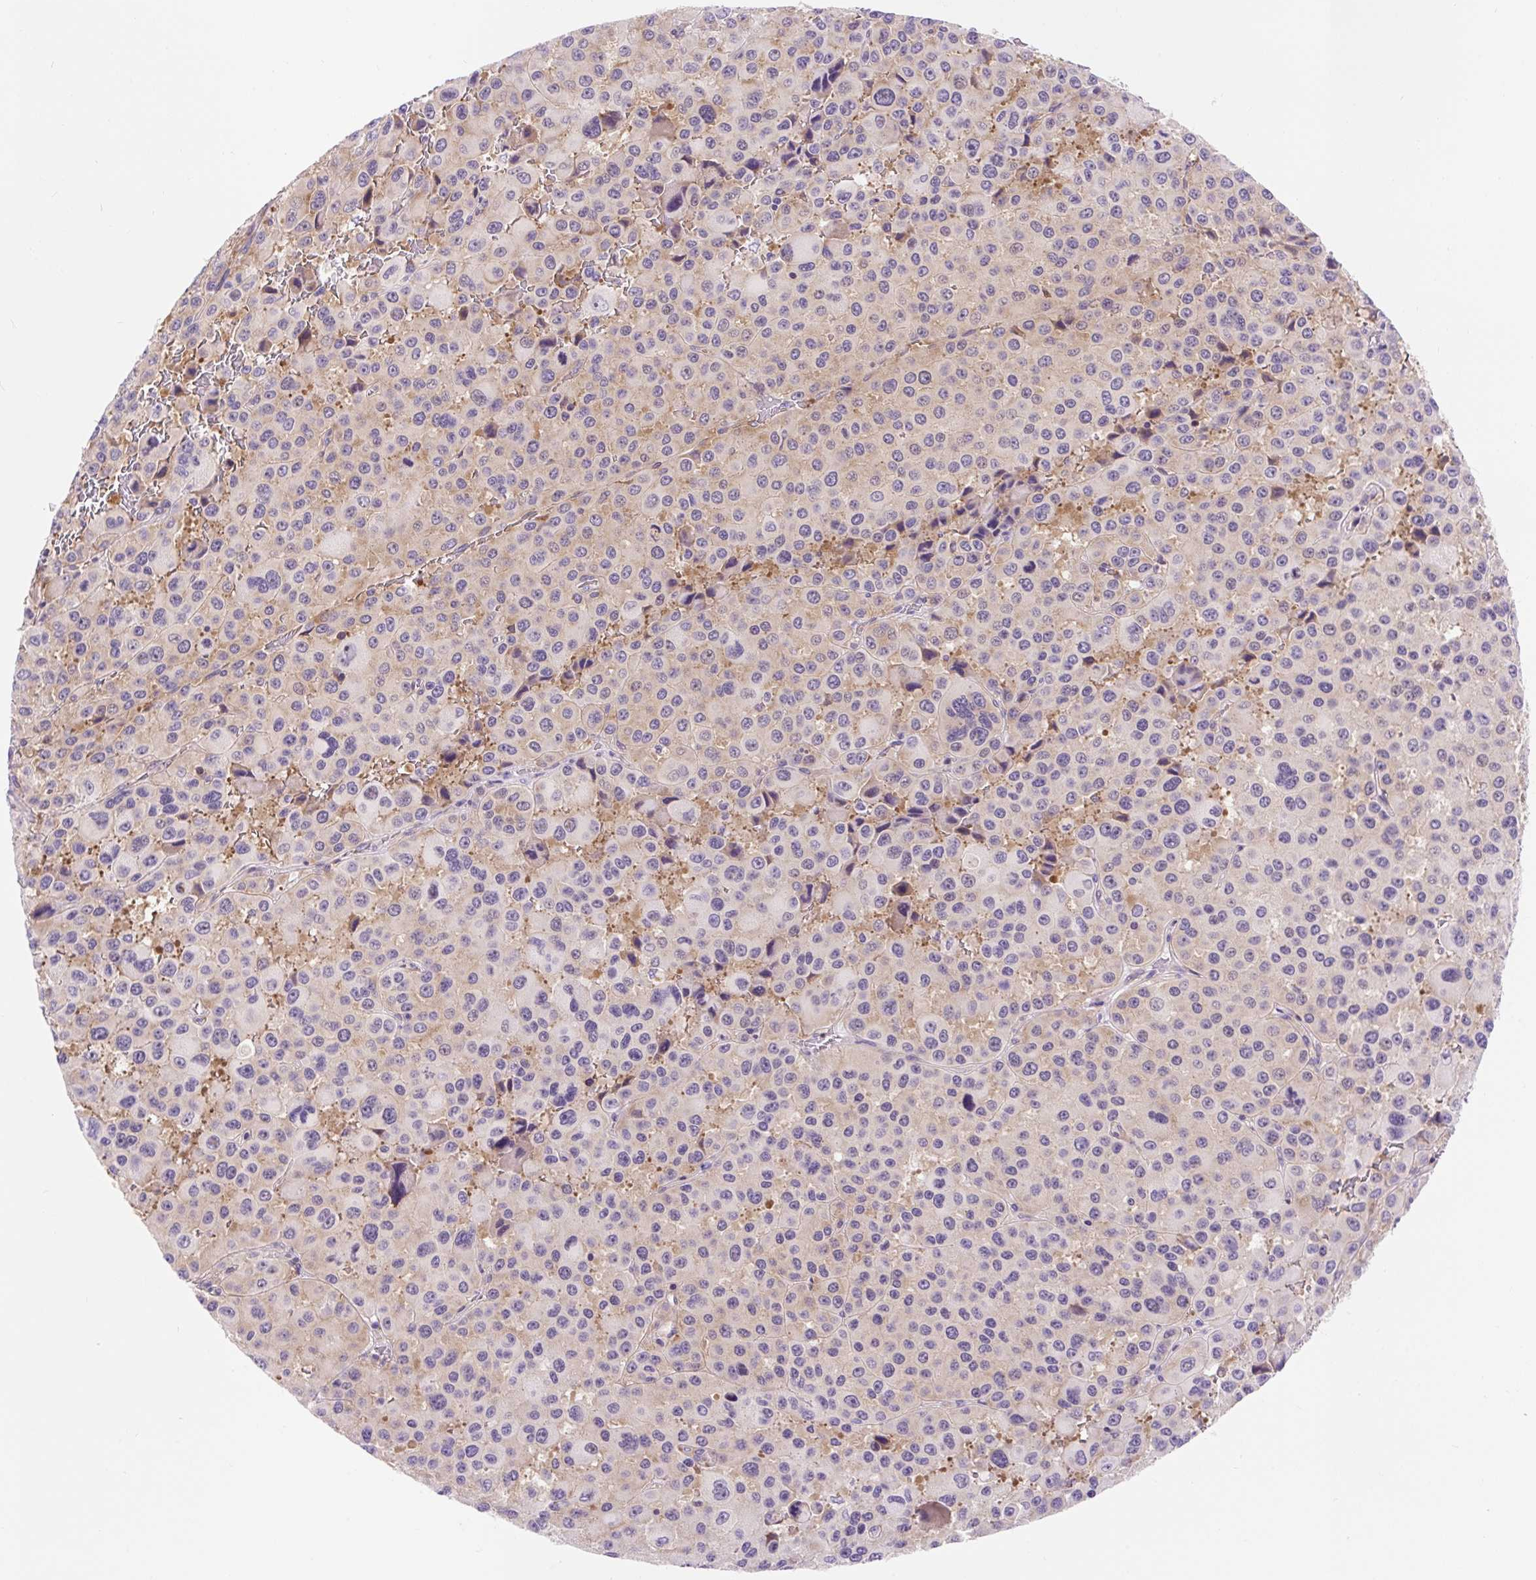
{"staining": {"intensity": "weak", "quantity": "<25%", "location": "cytoplasmic/membranous"}, "tissue": "melanoma", "cell_type": "Tumor cells", "image_type": "cancer", "snomed": [{"axis": "morphology", "description": "Malignant melanoma, Metastatic site"}, {"axis": "topography", "description": "Lymph node"}], "caption": "This micrograph is of melanoma stained with immunohistochemistry to label a protein in brown with the nuclei are counter-stained blue. There is no expression in tumor cells.", "gene": "GPR45", "patient": {"sex": "female", "age": 65}}